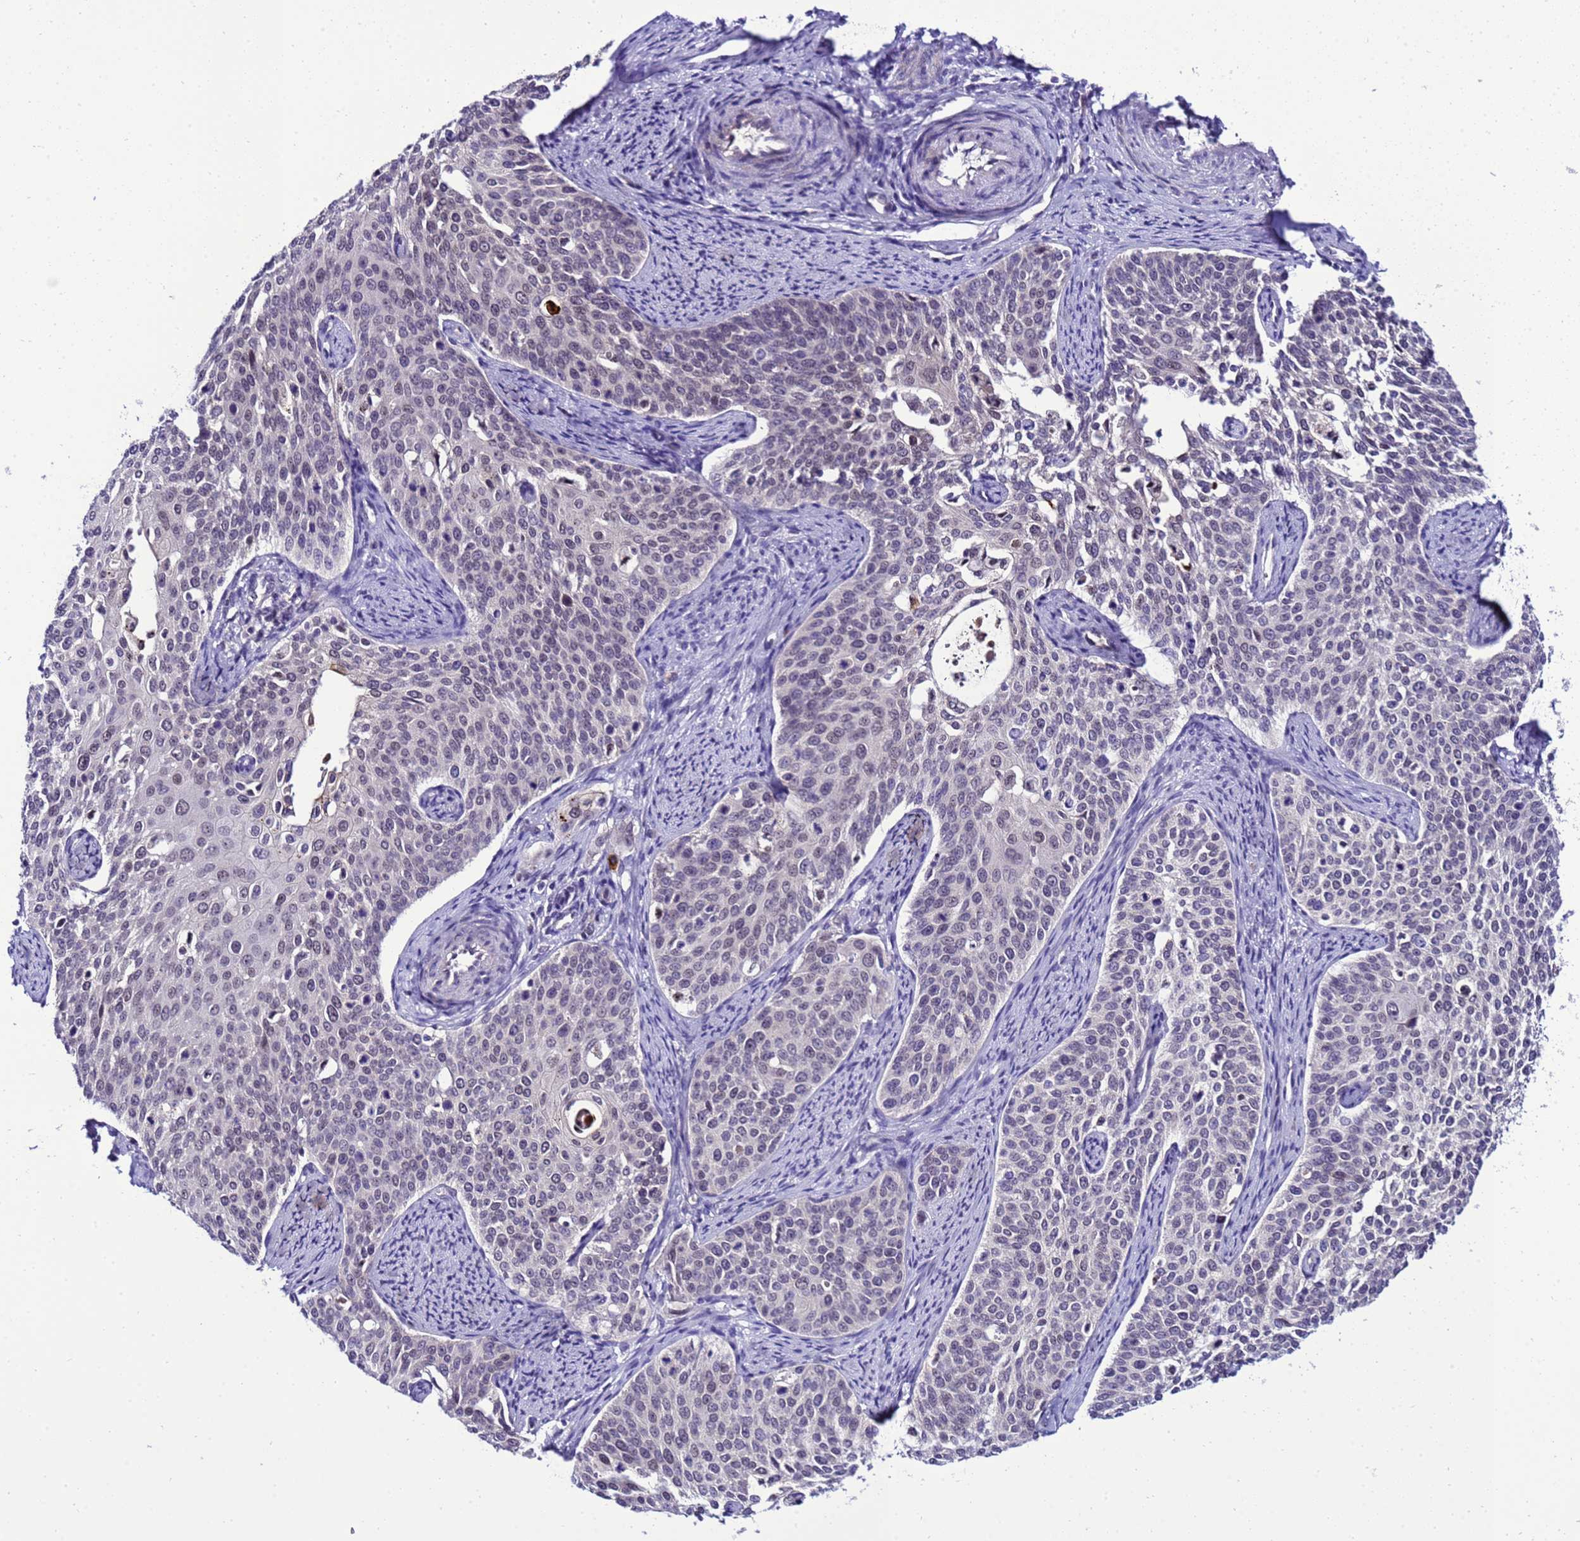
{"staining": {"intensity": "negative", "quantity": "none", "location": "none"}, "tissue": "cervical cancer", "cell_type": "Tumor cells", "image_type": "cancer", "snomed": [{"axis": "morphology", "description": "Squamous cell carcinoma, NOS"}, {"axis": "topography", "description": "Cervix"}], "caption": "The image shows no significant positivity in tumor cells of squamous cell carcinoma (cervical).", "gene": "C19orf47", "patient": {"sex": "female", "age": 44}}